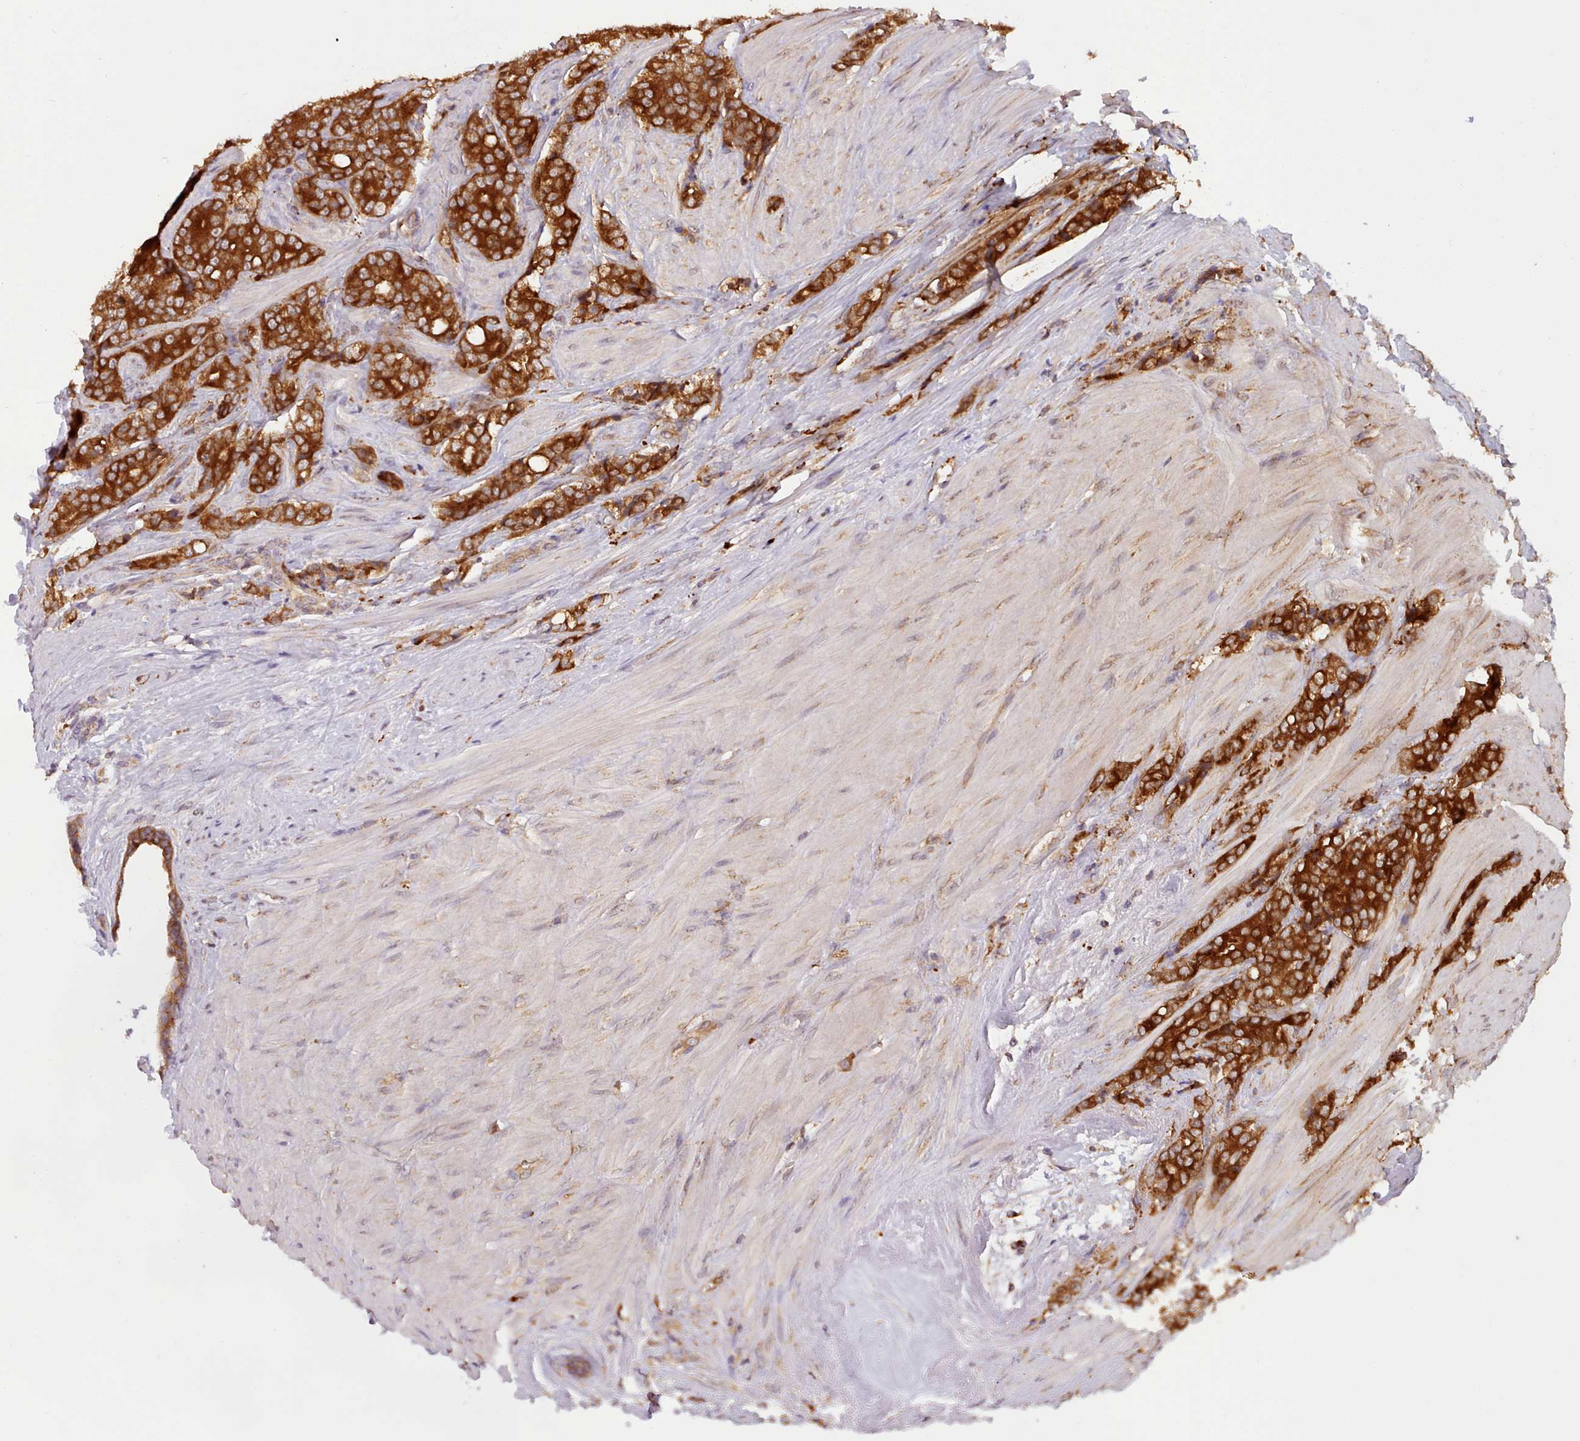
{"staining": {"intensity": "strong", "quantity": ">75%", "location": "cytoplasmic/membranous"}, "tissue": "prostate cancer", "cell_type": "Tumor cells", "image_type": "cancer", "snomed": [{"axis": "morphology", "description": "Adenocarcinoma, High grade"}, {"axis": "topography", "description": "Prostate"}], "caption": "Immunohistochemistry (IHC) of human prostate cancer shows high levels of strong cytoplasmic/membranous expression in approximately >75% of tumor cells. (brown staining indicates protein expression, while blue staining denotes nuclei).", "gene": "CRYBG1", "patient": {"sex": "male", "age": 62}}